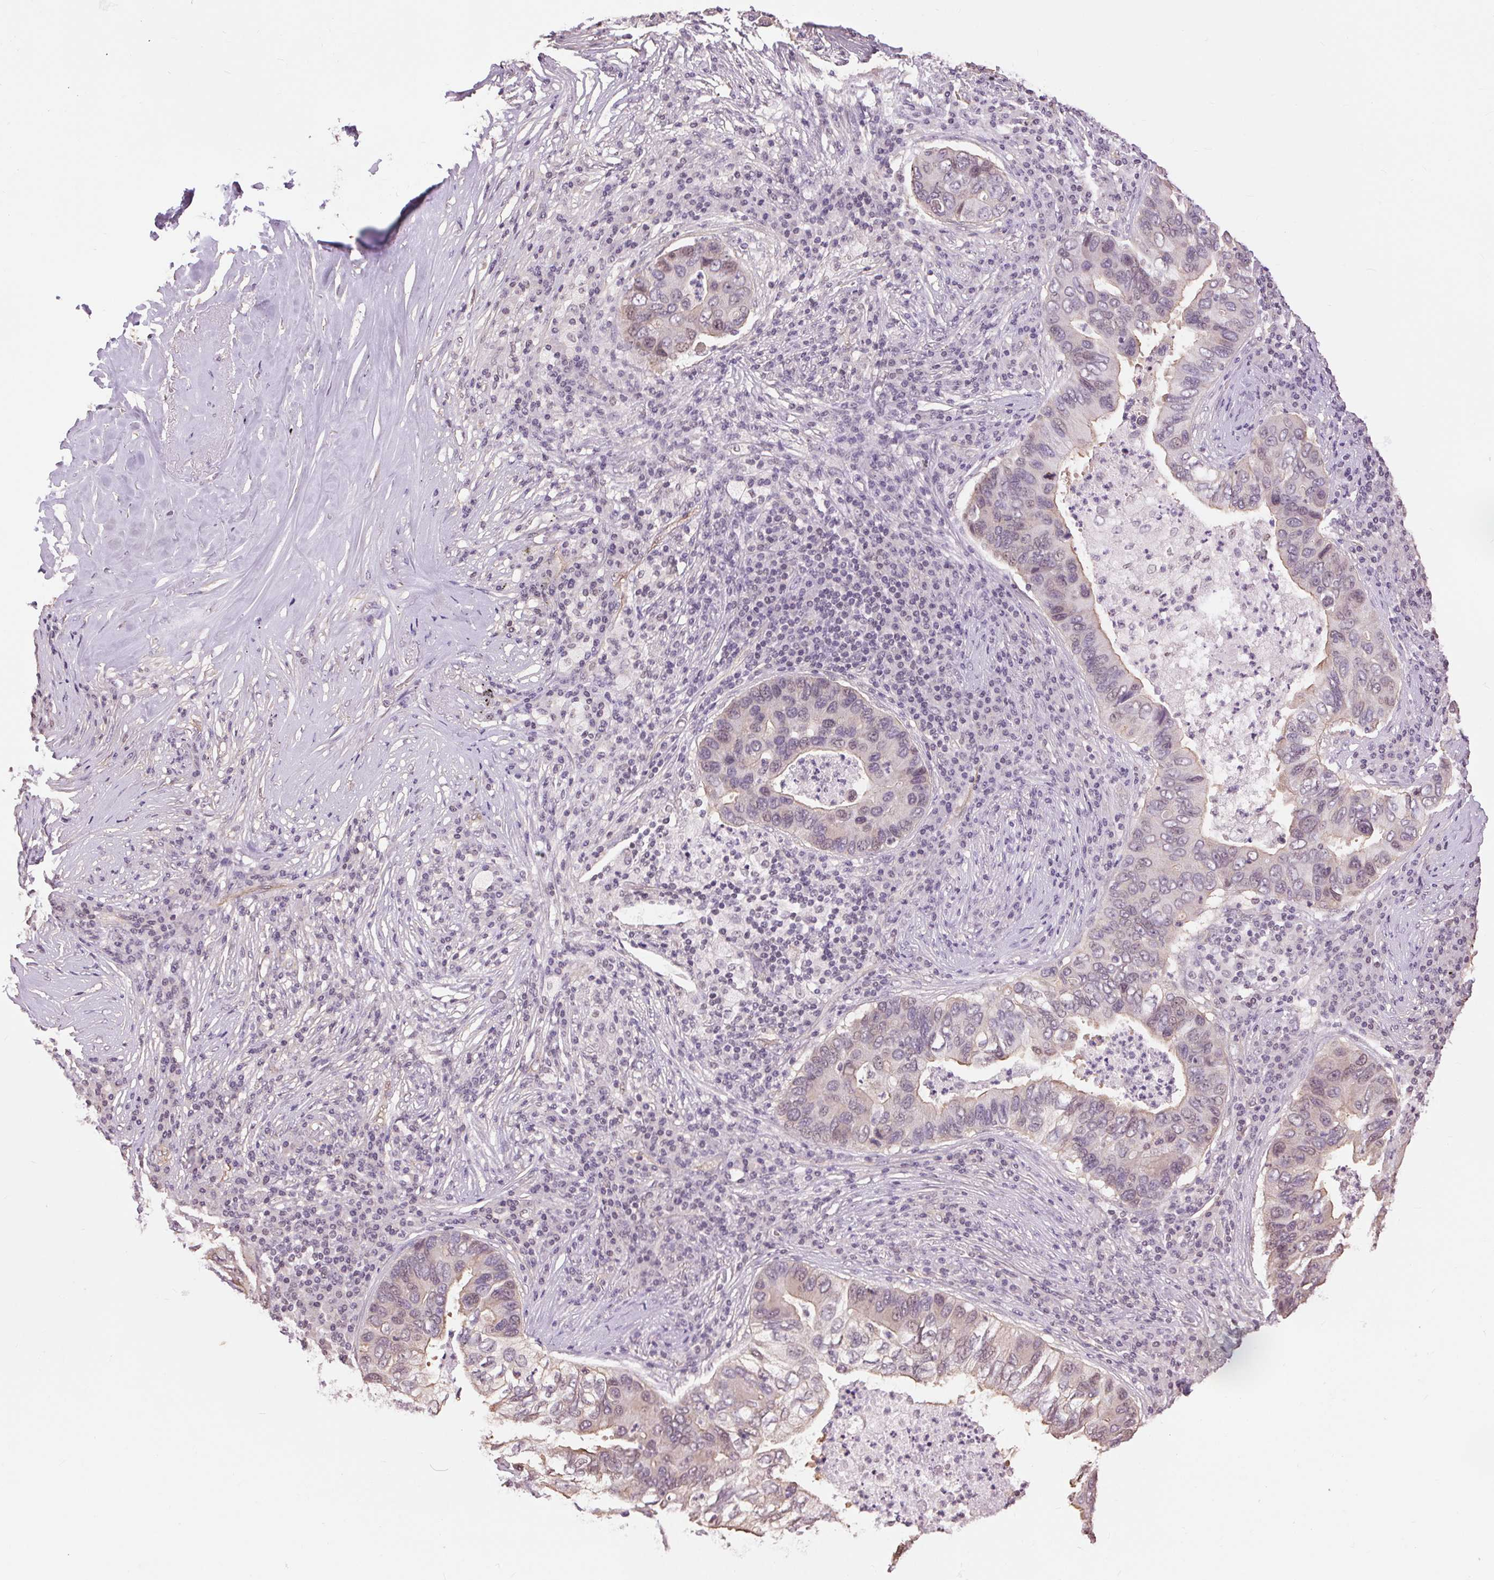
{"staining": {"intensity": "weak", "quantity": "<25%", "location": "nuclear"}, "tissue": "lung cancer", "cell_type": "Tumor cells", "image_type": "cancer", "snomed": [{"axis": "morphology", "description": "Adenocarcinoma, NOS"}, {"axis": "morphology", "description": "Adenocarcinoma, metastatic, NOS"}, {"axis": "topography", "description": "Lymph node"}, {"axis": "topography", "description": "Lung"}], "caption": "This is an immunohistochemistry micrograph of lung cancer. There is no staining in tumor cells.", "gene": "PALM", "patient": {"sex": "female", "age": 54}}